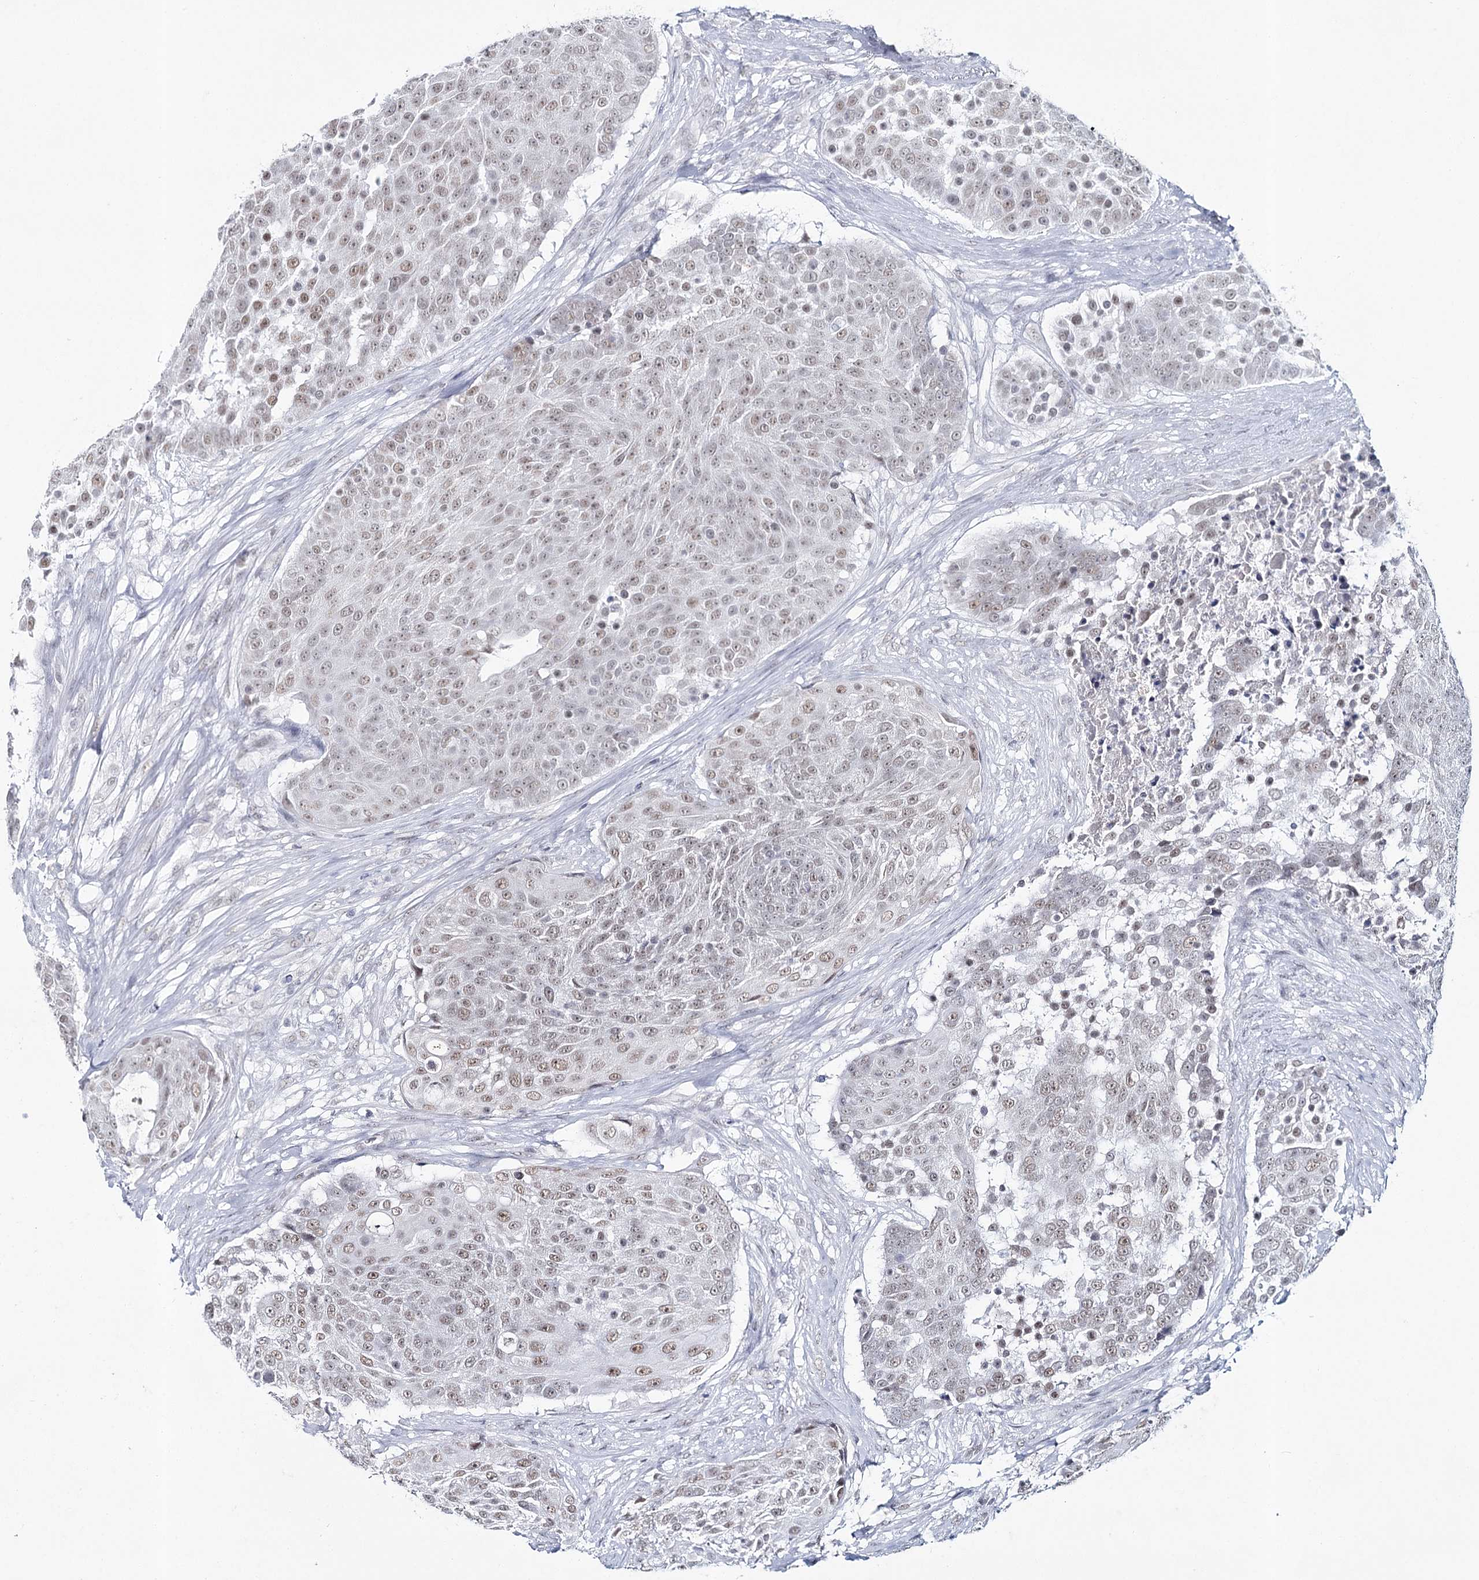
{"staining": {"intensity": "weak", "quantity": ">75%", "location": "nuclear"}, "tissue": "urothelial cancer", "cell_type": "Tumor cells", "image_type": "cancer", "snomed": [{"axis": "morphology", "description": "Urothelial carcinoma, High grade"}, {"axis": "topography", "description": "Urinary bladder"}], "caption": "This histopathology image shows IHC staining of human urothelial cancer, with low weak nuclear expression in approximately >75% of tumor cells.", "gene": "ZC3H8", "patient": {"sex": "female", "age": 63}}